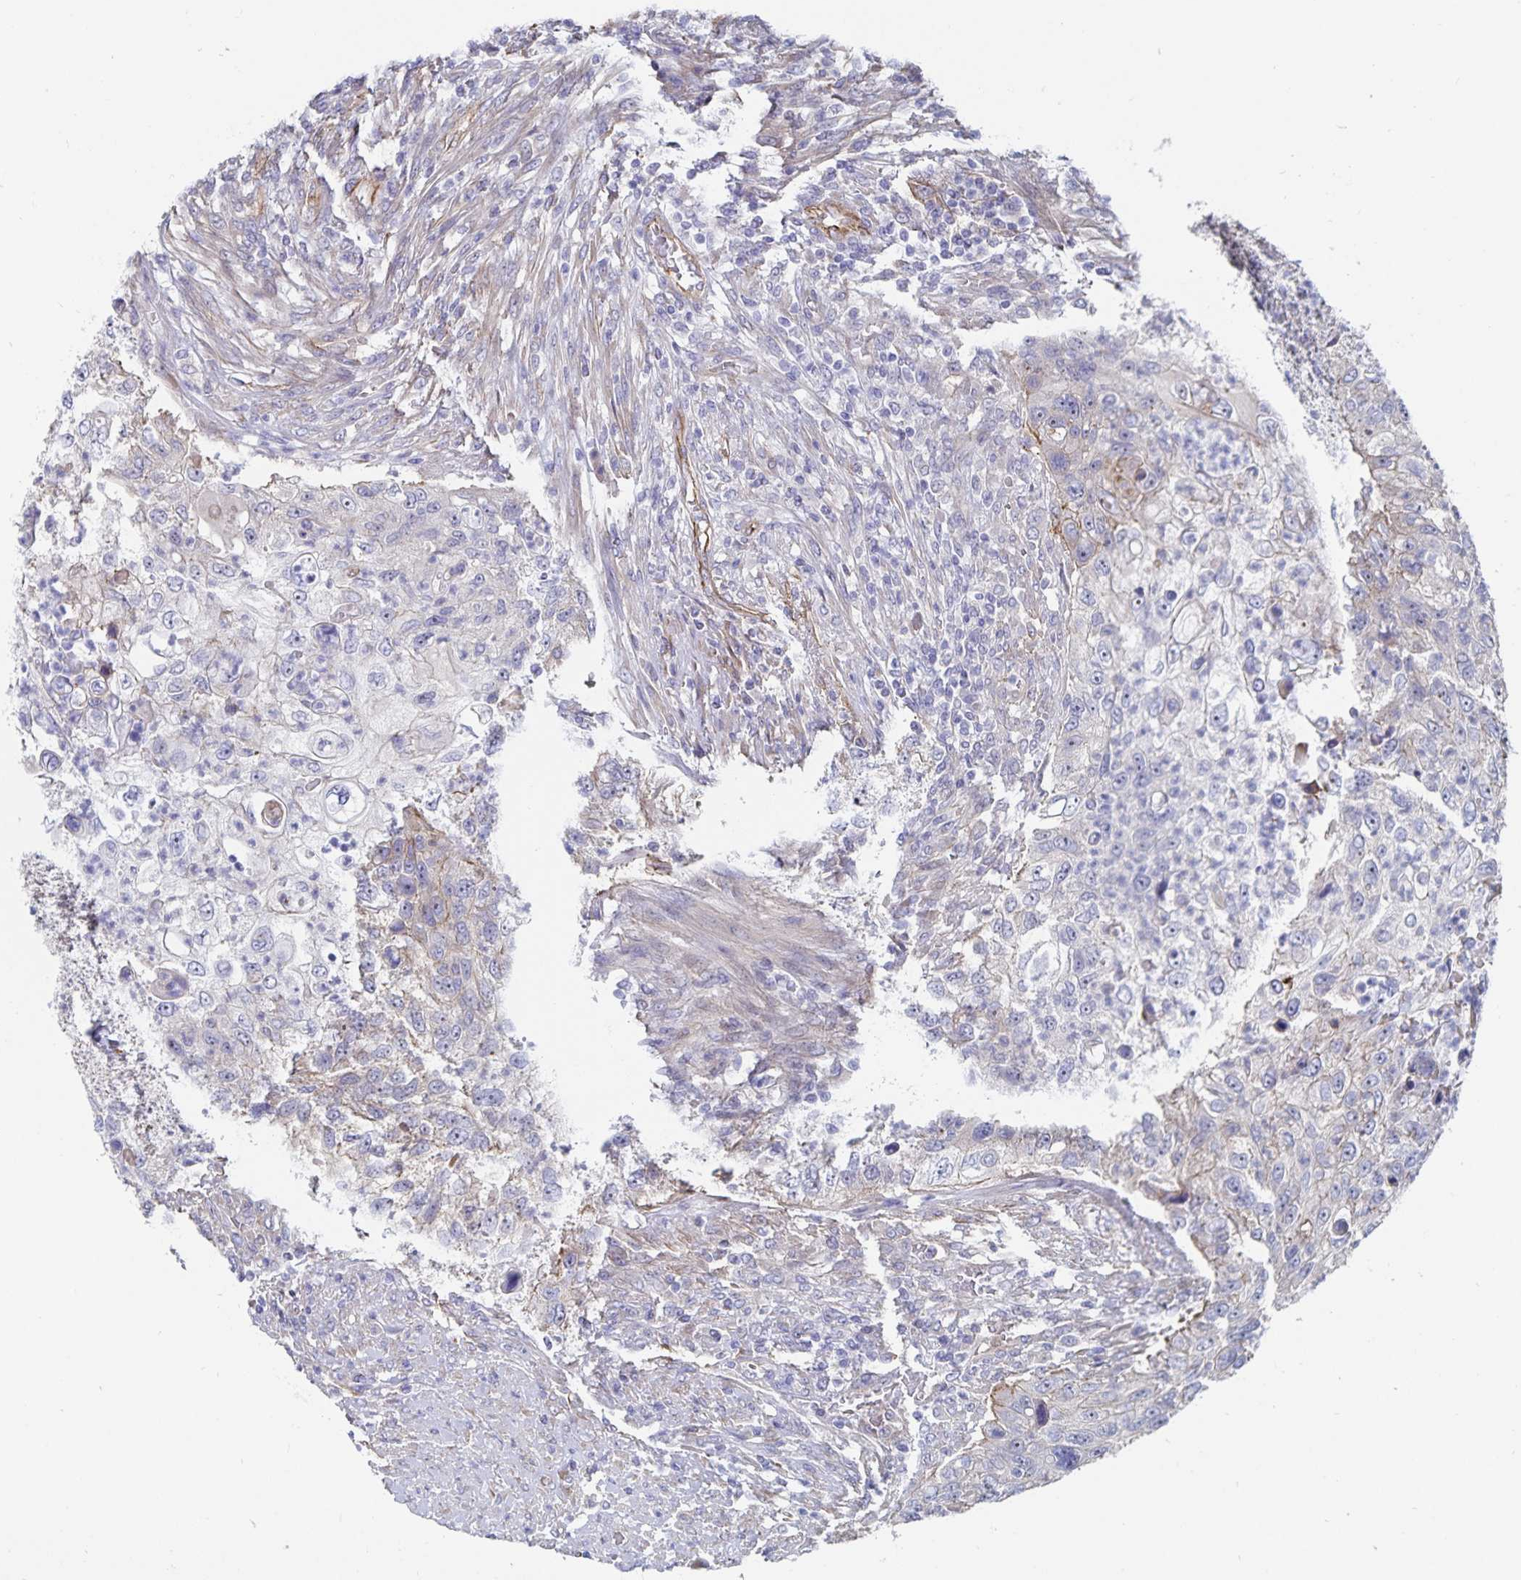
{"staining": {"intensity": "weak", "quantity": "<25%", "location": "cytoplasmic/membranous"}, "tissue": "urothelial cancer", "cell_type": "Tumor cells", "image_type": "cancer", "snomed": [{"axis": "morphology", "description": "Urothelial carcinoma, High grade"}, {"axis": "topography", "description": "Urinary bladder"}], "caption": "Human urothelial carcinoma (high-grade) stained for a protein using immunohistochemistry displays no positivity in tumor cells.", "gene": "SSTR1", "patient": {"sex": "female", "age": 60}}